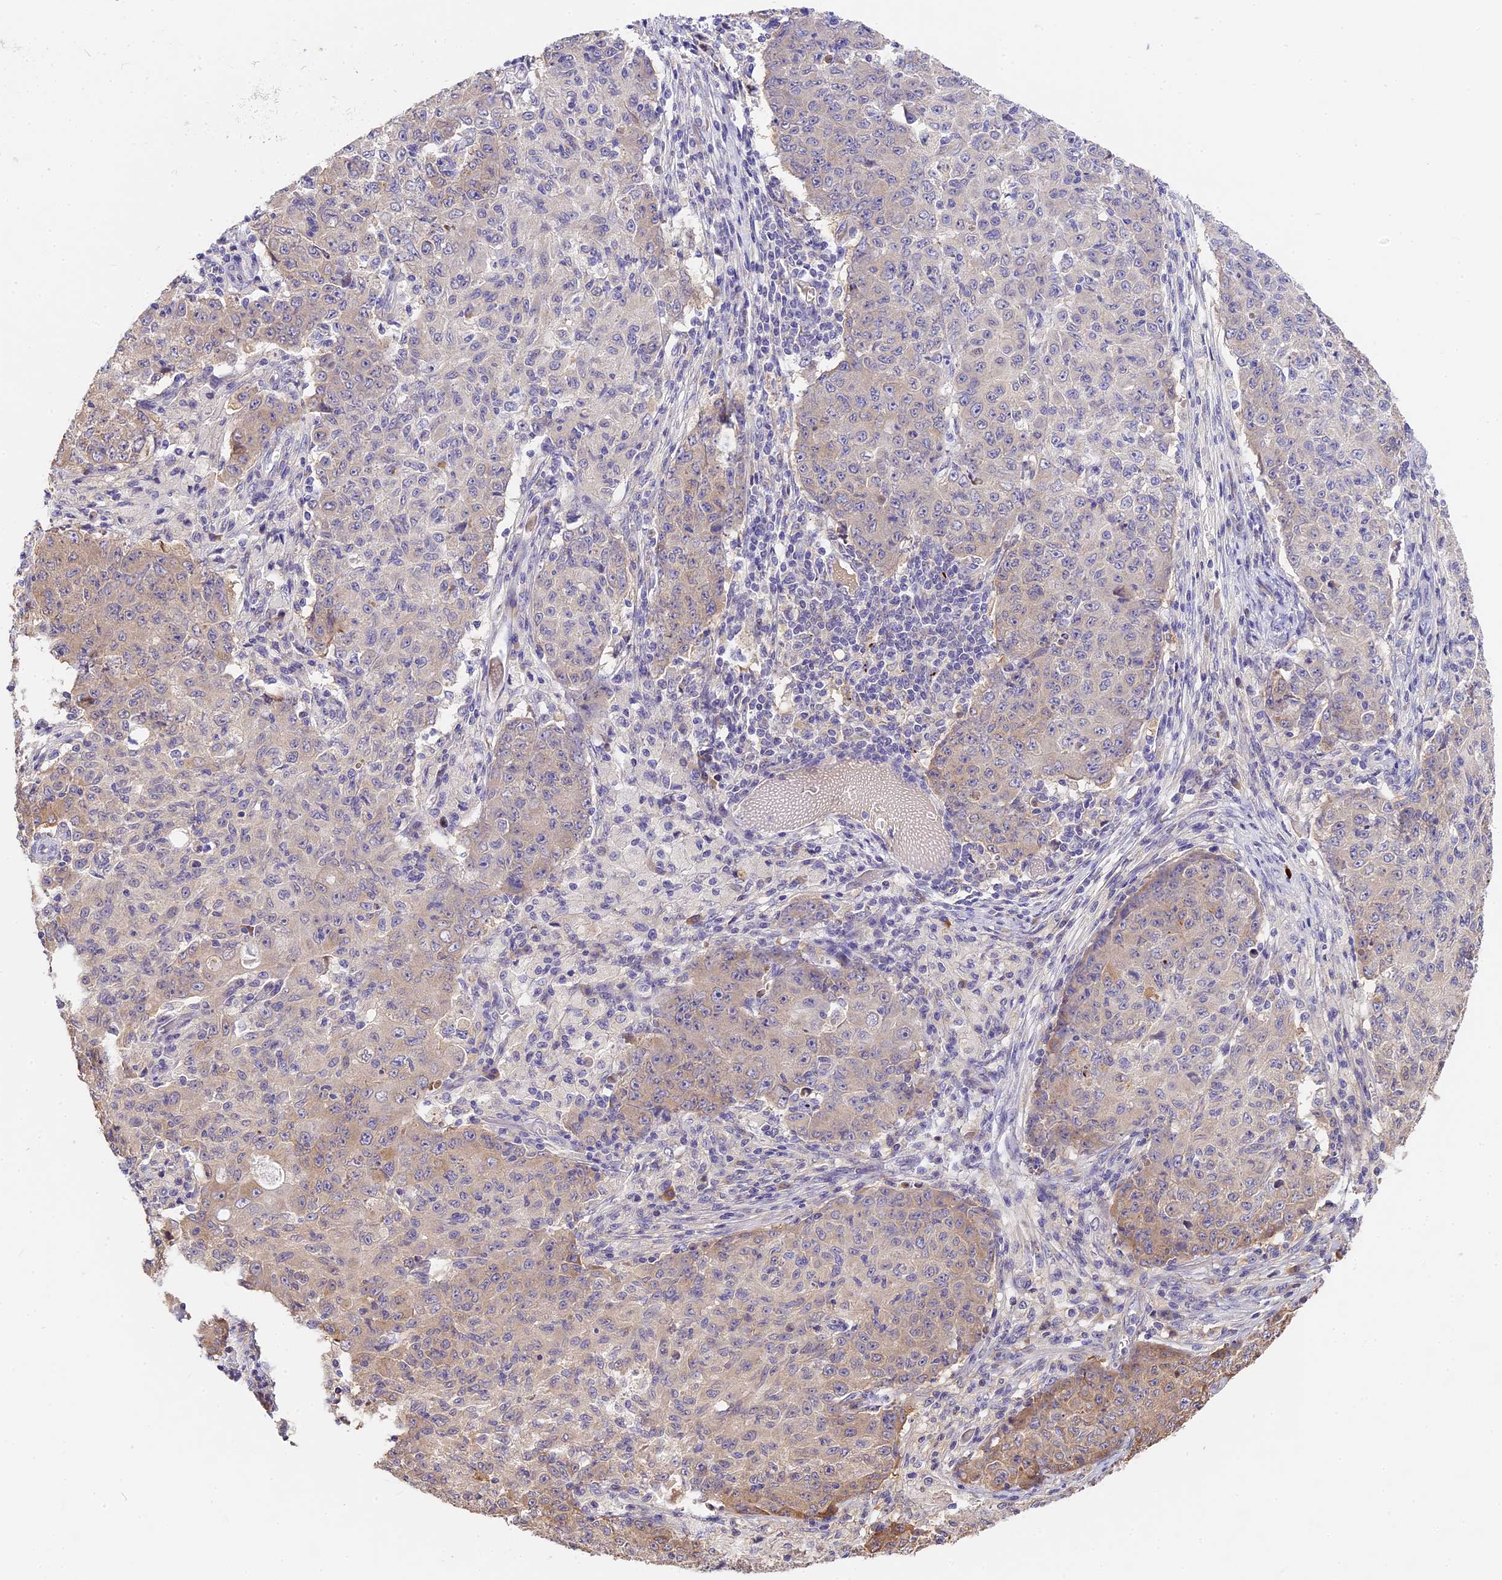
{"staining": {"intensity": "weak", "quantity": "25%-75%", "location": "cytoplasmic/membranous"}, "tissue": "ovarian cancer", "cell_type": "Tumor cells", "image_type": "cancer", "snomed": [{"axis": "morphology", "description": "Carcinoma, endometroid"}, {"axis": "topography", "description": "Ovary"}], "caption": "IHC micrograph of neoplastic tissue: ovarian cancer stained using immunohistochemistry displays low levels of weak protein expression localized specifically in the cytoplasmic/membranous of tumor cells, appearing as a cytoplasmic/membranous brown color.", "gene": "BSCL2", "patient": {"sex": "female", "age": 42}}